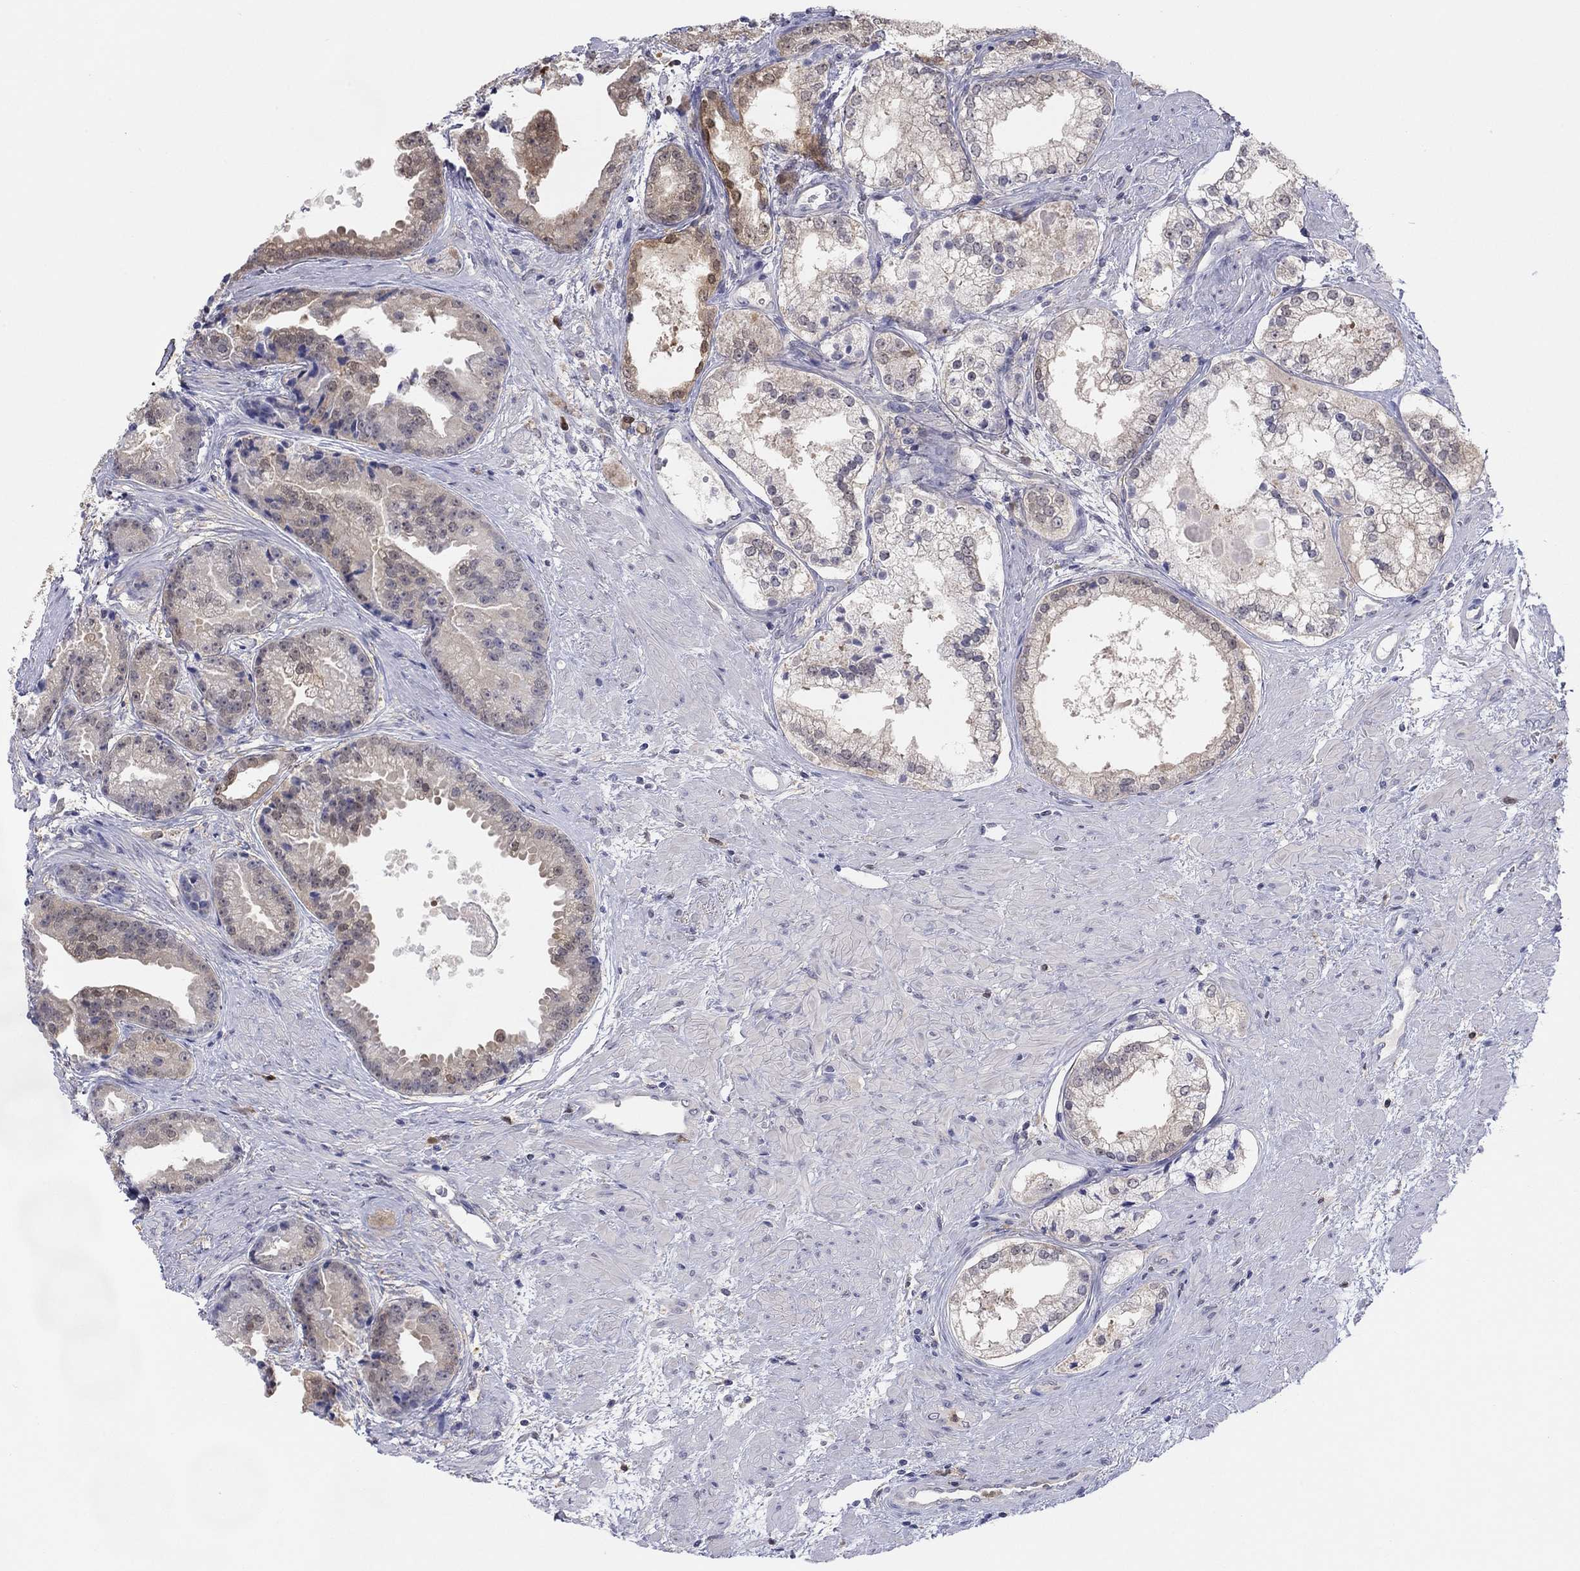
{"staining": {"intensity": "moderate", "quantity": "<25%", "location": "cytoplasmic/membranous,nuclear"}, "tissue": "prostate cancer", "cell_type": "Tumor cells", "image_type": "cancer", "snomed": [{"axis": "morphology", "description": "Adenocarcinoma, NOS"}, {"axis": "morphology", "description": "Adenocarcinoma, High grade"}, {"axis": "topography", "description": "Prostate"}], "caption": "Prostate cancer (high-grade adenocarcinoma) stained with a brown dye demonstrates moderate cytoplasmic/membranous and nuclear positive staining in approximately <25% of tumor cells.", "gene": "PDXK", "patient": {"sex": "male", "age": 64}}